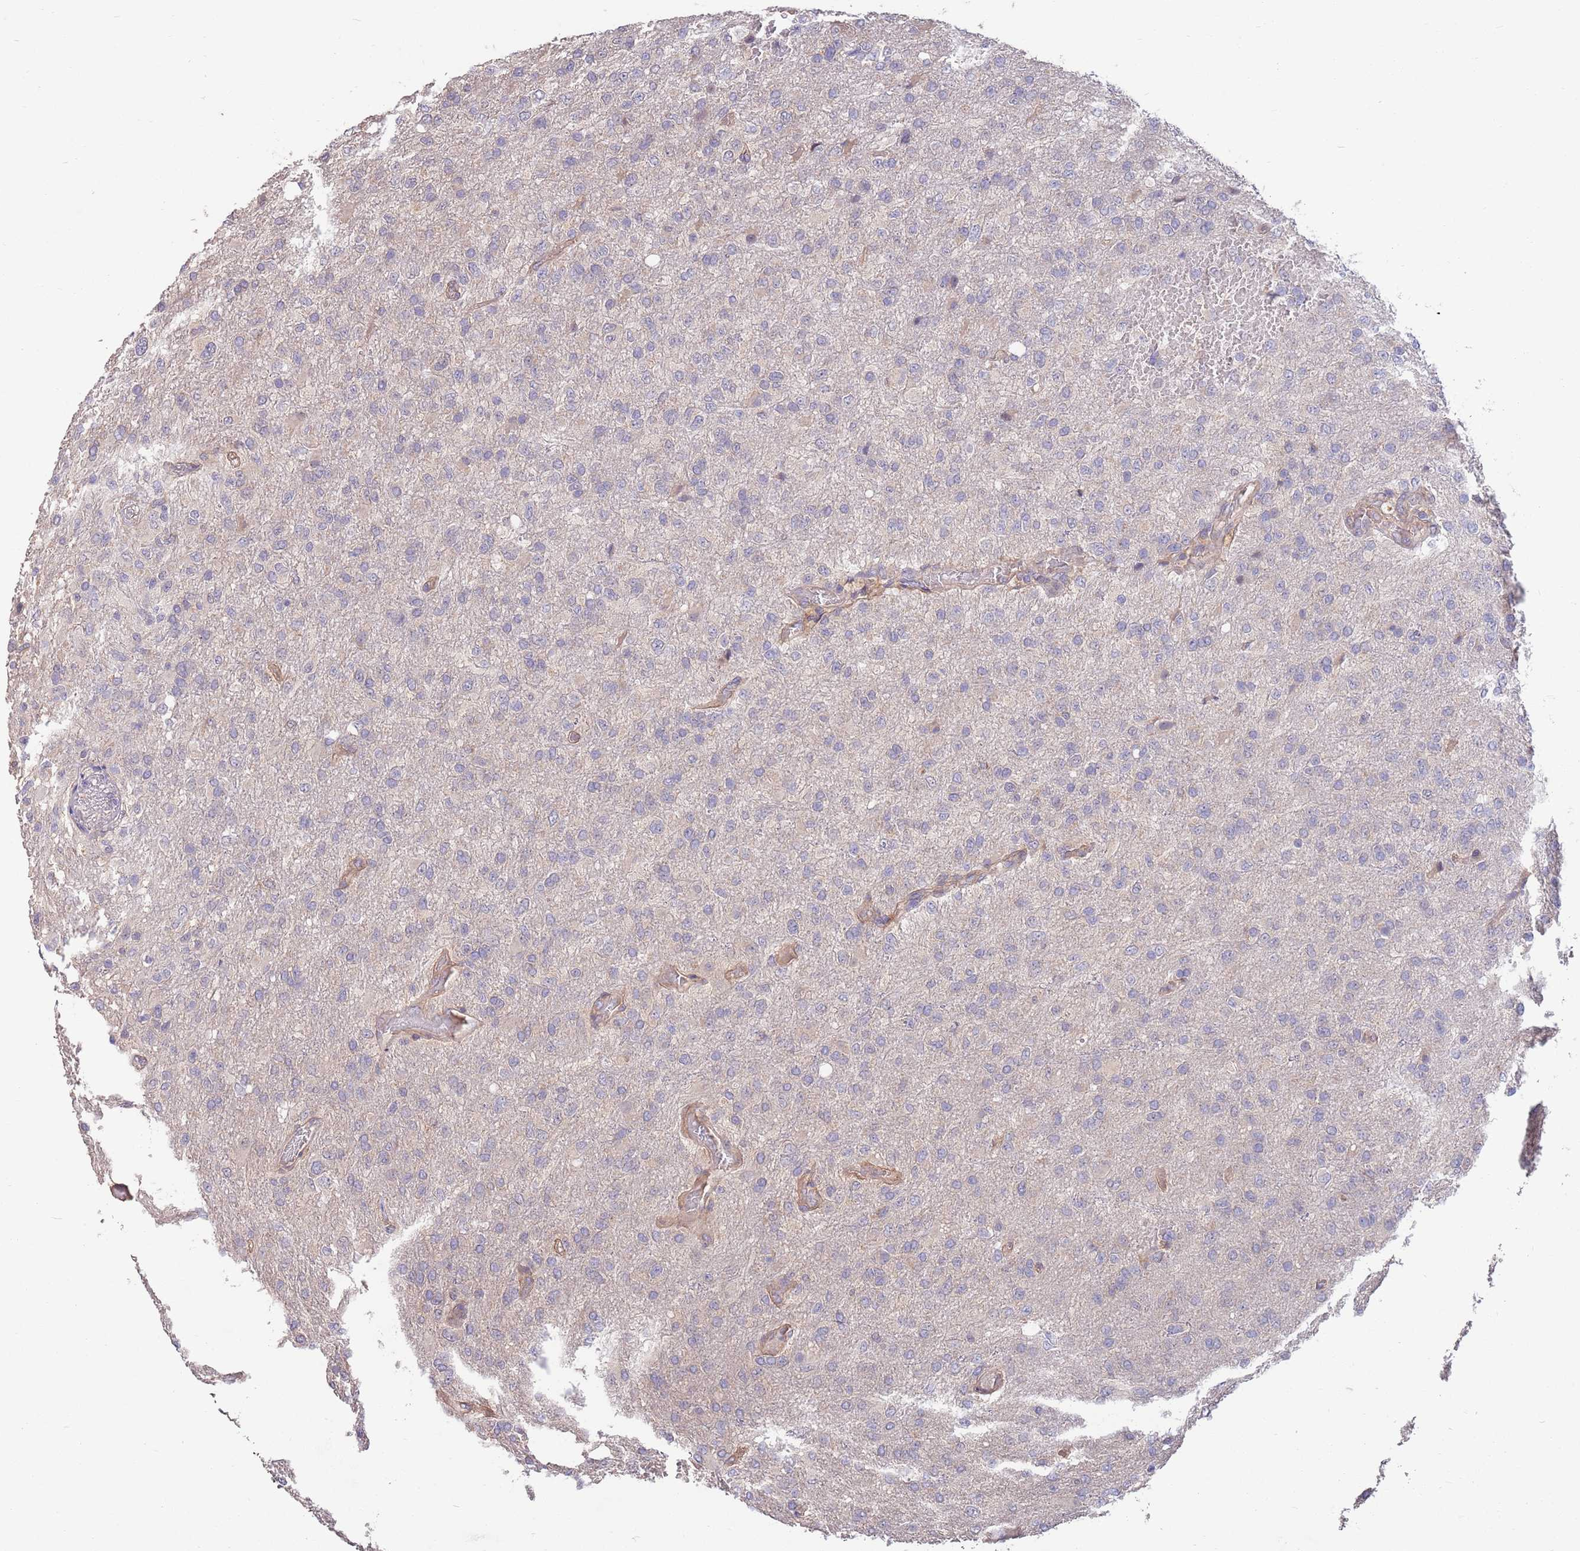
{"staining": {"intensity": "negative", "quantity": "none", "location": "none"}, "tissue": "glioma", "cell_type": "Tumor cells", "image_type": "cancer", "snomed": [{"axis": "morphology", "description": "Glioma, malignant, High grade"}, {"axis": "topography", "description": "Brain"}], "caption": "IHC of human malignant high-grade glioma demonstrates no positivity in tumor cells. (Stains: DAB (3,3'-diaminobenzidine) immunohistochemistry with hematoxylin counter stain, Microscopy: brightfield microscopy at high magnification).", "gene": "MARVELD2", "patient": {"sex": "female", "age": 74}}